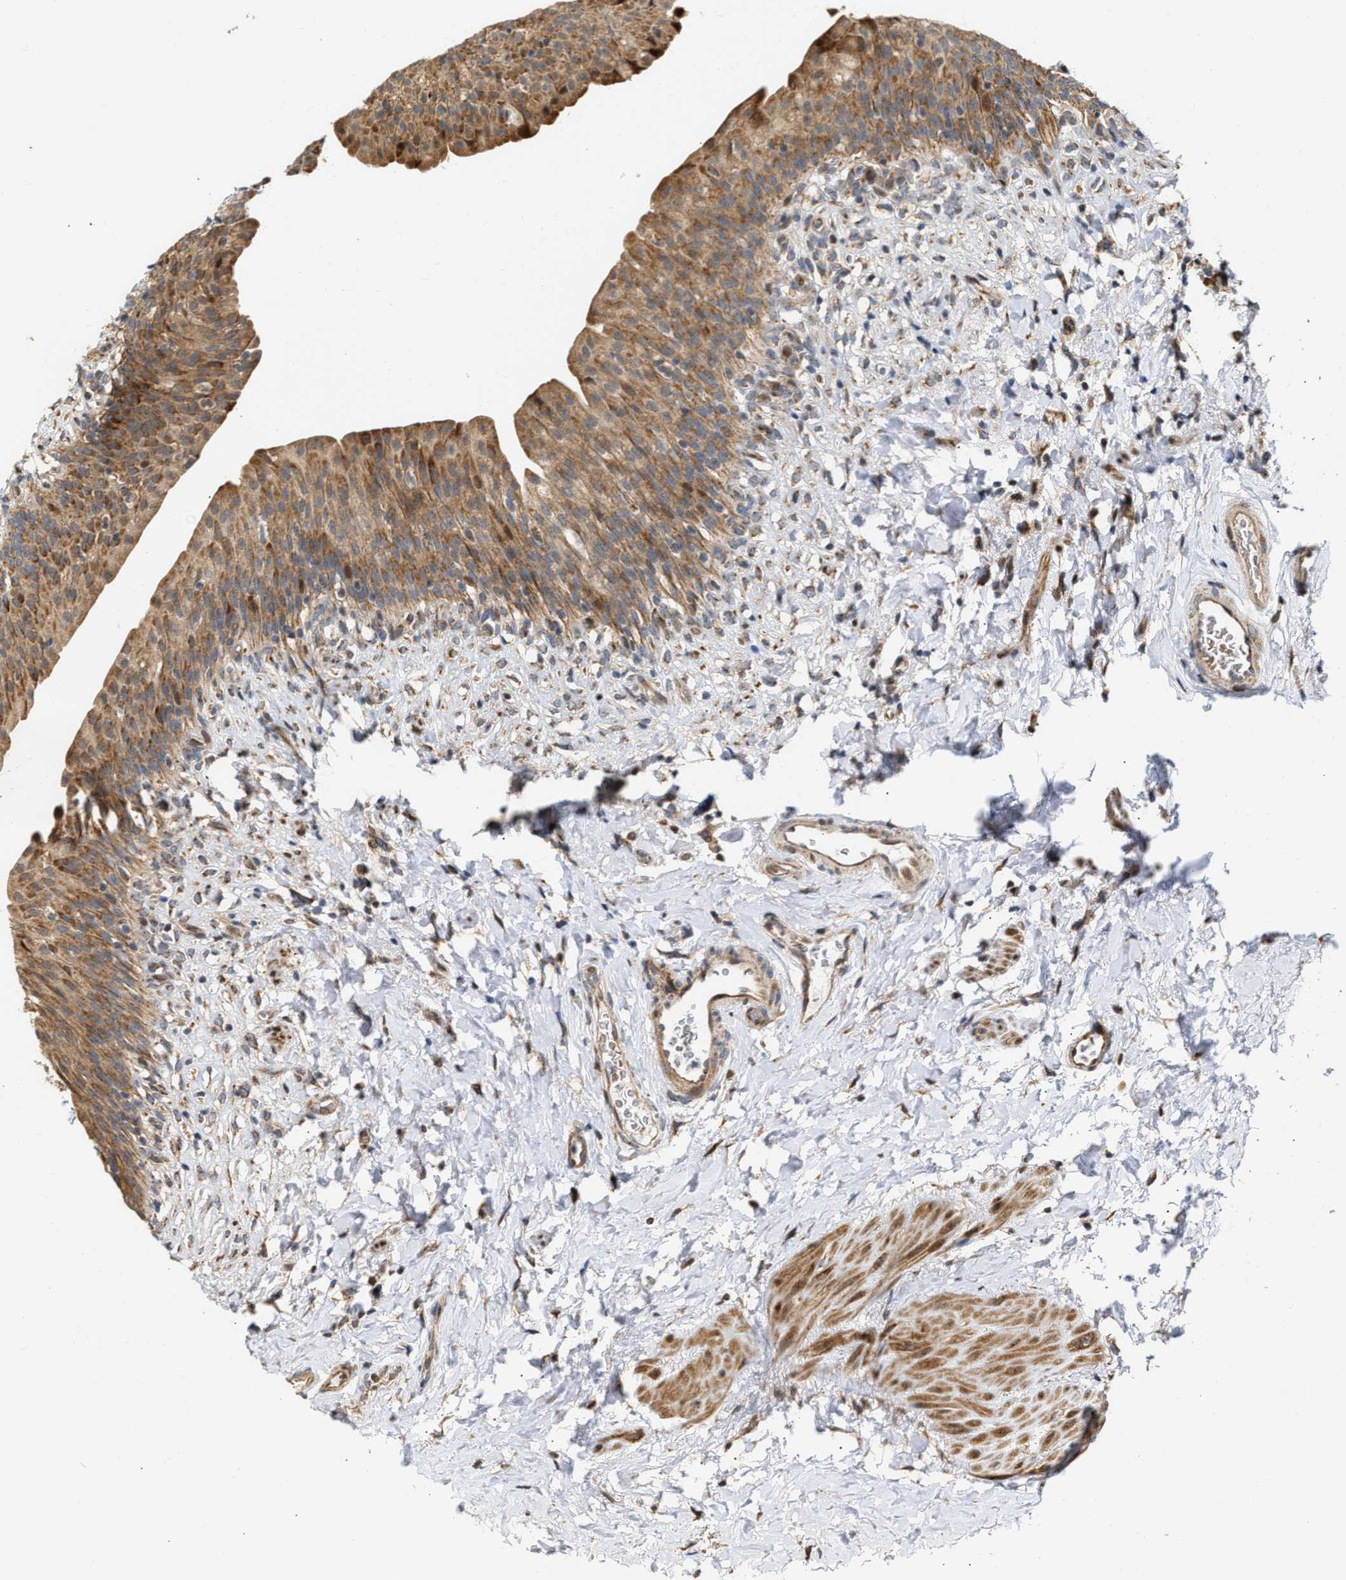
{"staining": {"intensity": "moderate", "quantity": ">75%", "location": "cytoplasmic/membranous"}, "tissue": "urinary bladder", "cell_type": "Urothelial cells", "image_type": "normal", "snomed": [{"axis": "morphology", "description": "Normal tissue, NOS"}, {"axis": "topography", "description": "Urinary bladder"}], "caption": "The immunohistochemical stain labels moderate cytoplasmic/membranous positivity in urothelial cells of unremarkable urinary bladder. The staining is performed using DAB (3,3'-diaminobenzidine) brown chromogen to label protein expression. The nuclei are counter-stained blue using hematoxylin.", "gene": "DEPTOR", "patient": {"sex": "female", "age": 79}}